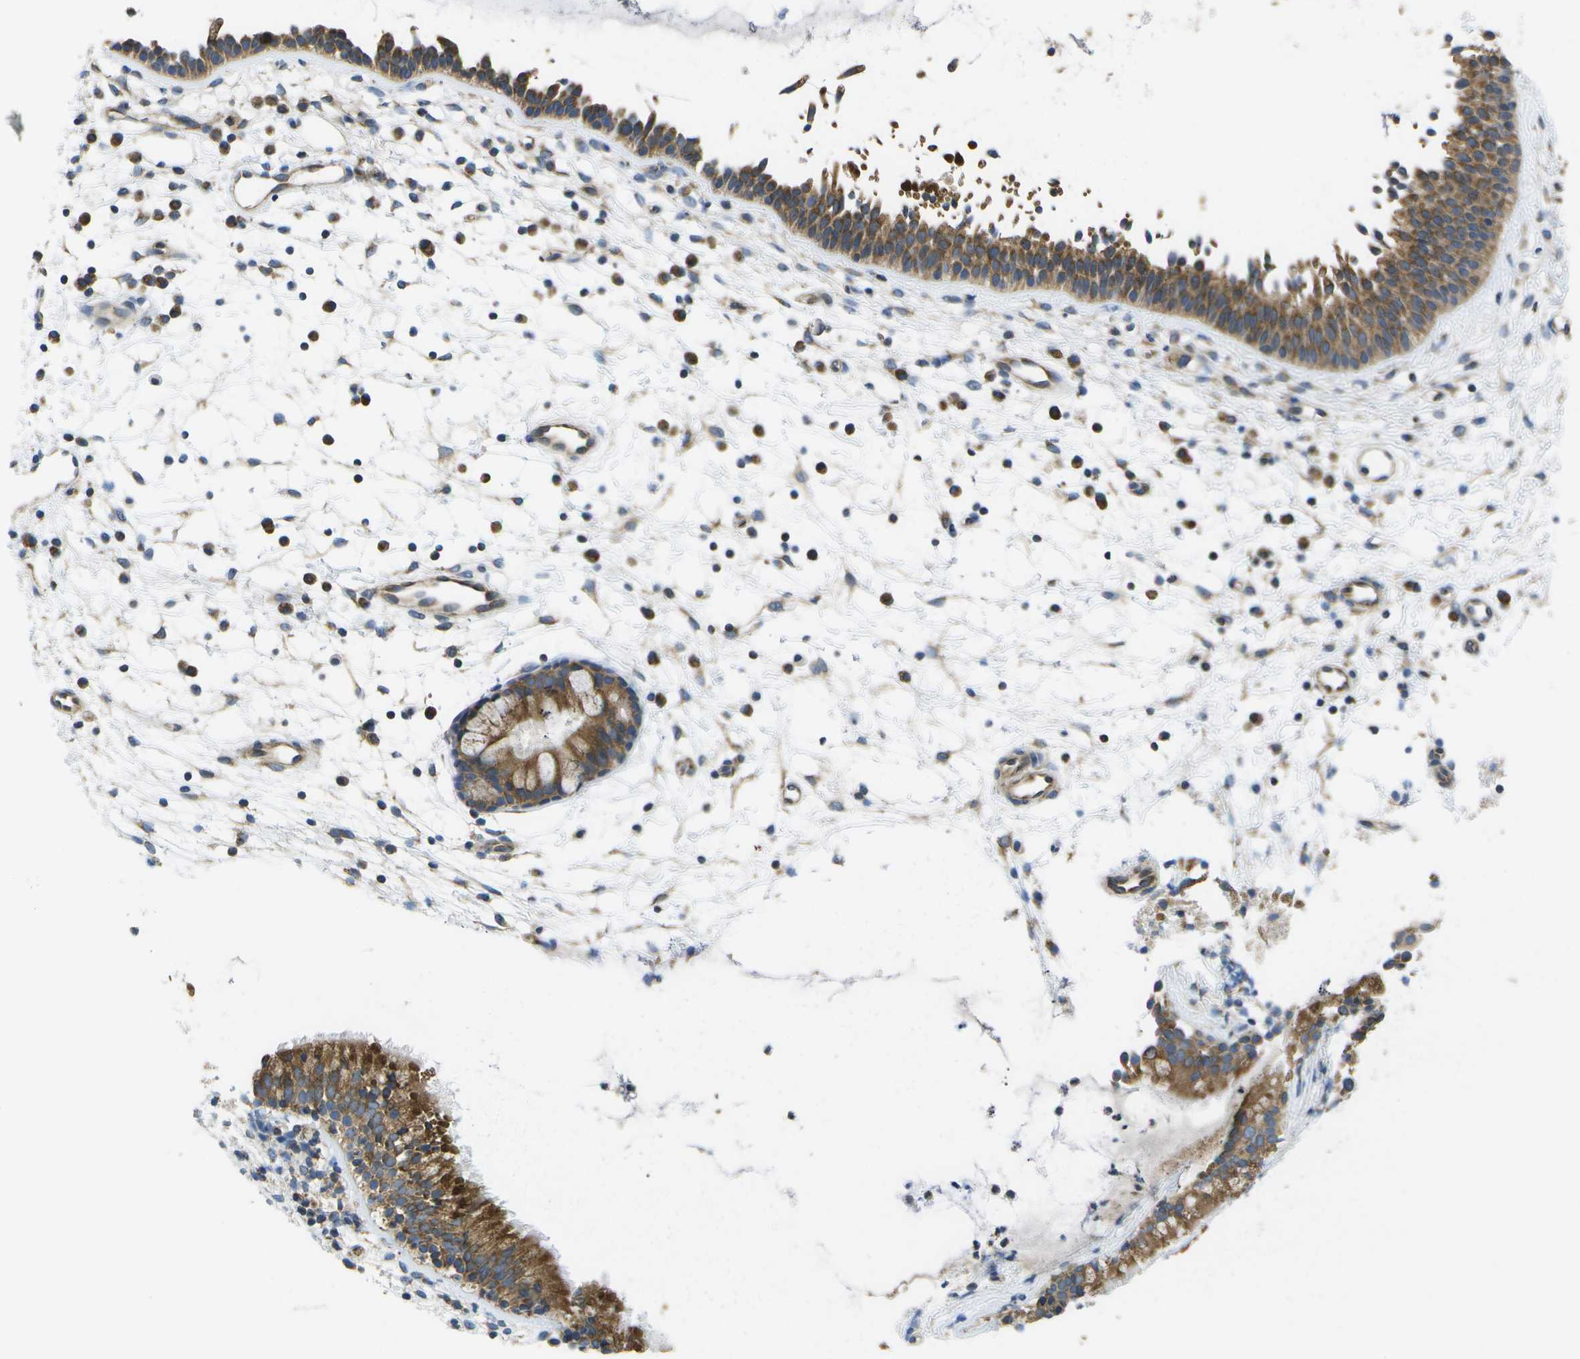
{"staining": {"intensity": "moderate", "quantity": ">75%", "location": "cytoplasmic/membranous"}, "tissue": "nasopharynx", "cell_type": "Respiratory epithelial cells", "image_type": "normal", "snomed": [{"axis": "morphology", "description": "Normal tissue, NOS"}, {"axis": "topography", "description": "Nasopharynx"}], "caption": "The immunohistochemical stain highlights moderate cytoplasmic/membranous staining in respiratory epithelial cells of unremarkable nasopharynx. (Stains: DAB in brown, nuclei in blue, Microscopy: brightfield microscopy at high magnification).", "gene": "DPM3", "patient": {"sex": "male", "age": 21}}